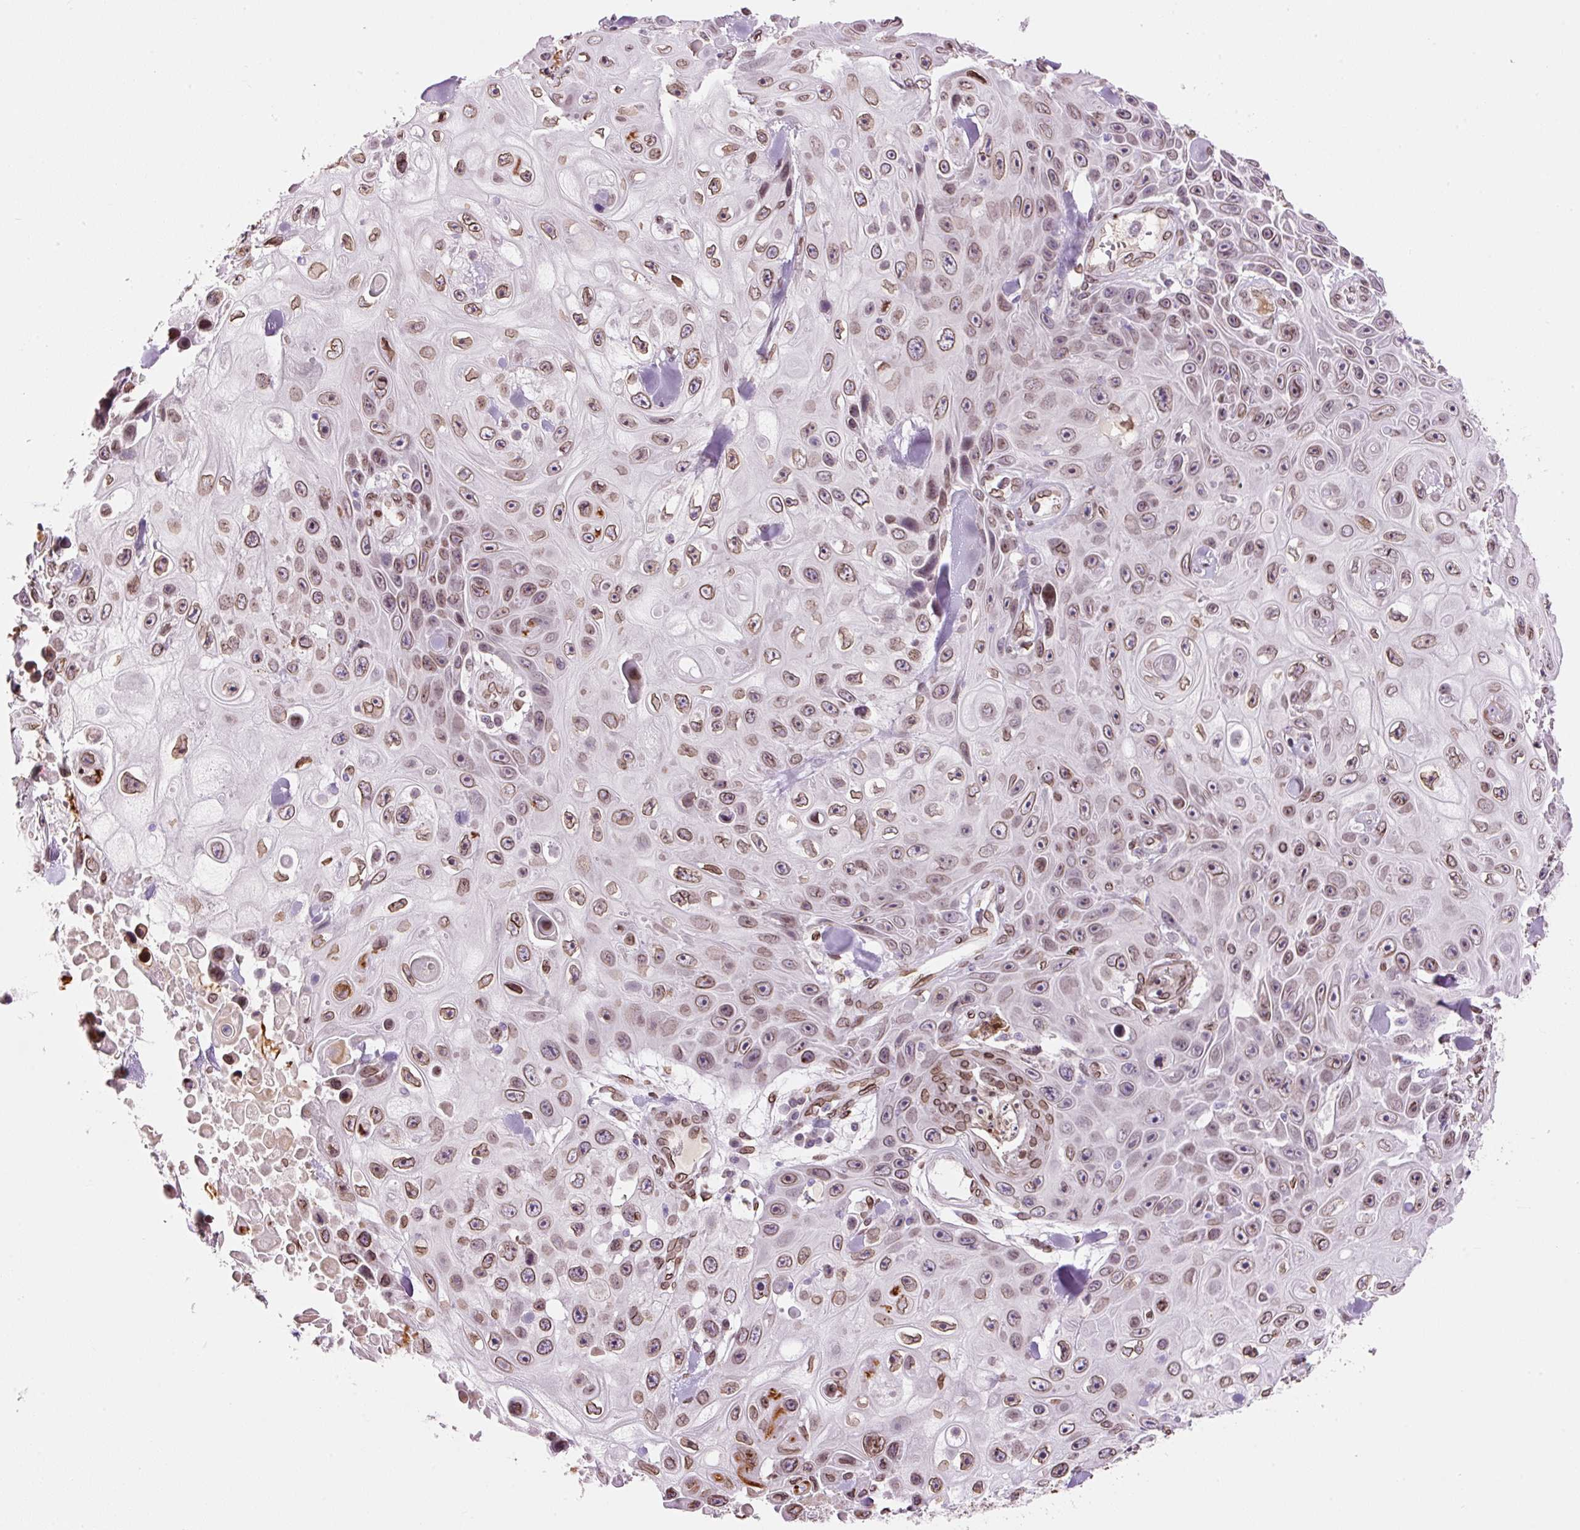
{"staining": {"intensity": "moderate", "quantity": ">75%", "location": "cytoplasmic/membranous,nuclear"}, "tissue": "skin cancer", "cell_type": "Tumor cells", "image_type": "cancer", "snomed": [{"axis": "morphology", "description": "Squamous cell carcinoma, NOS"}, {"axis": "topography", "description": "Skin"}], "caption": "Skin squamous cell carcinoma stained for a protein shows moderate cytoplasmic/membranous and nuclear positivity in tumor cells.", "gene": "ZNF224", "patient": {"sex": "male", "age": 82}}